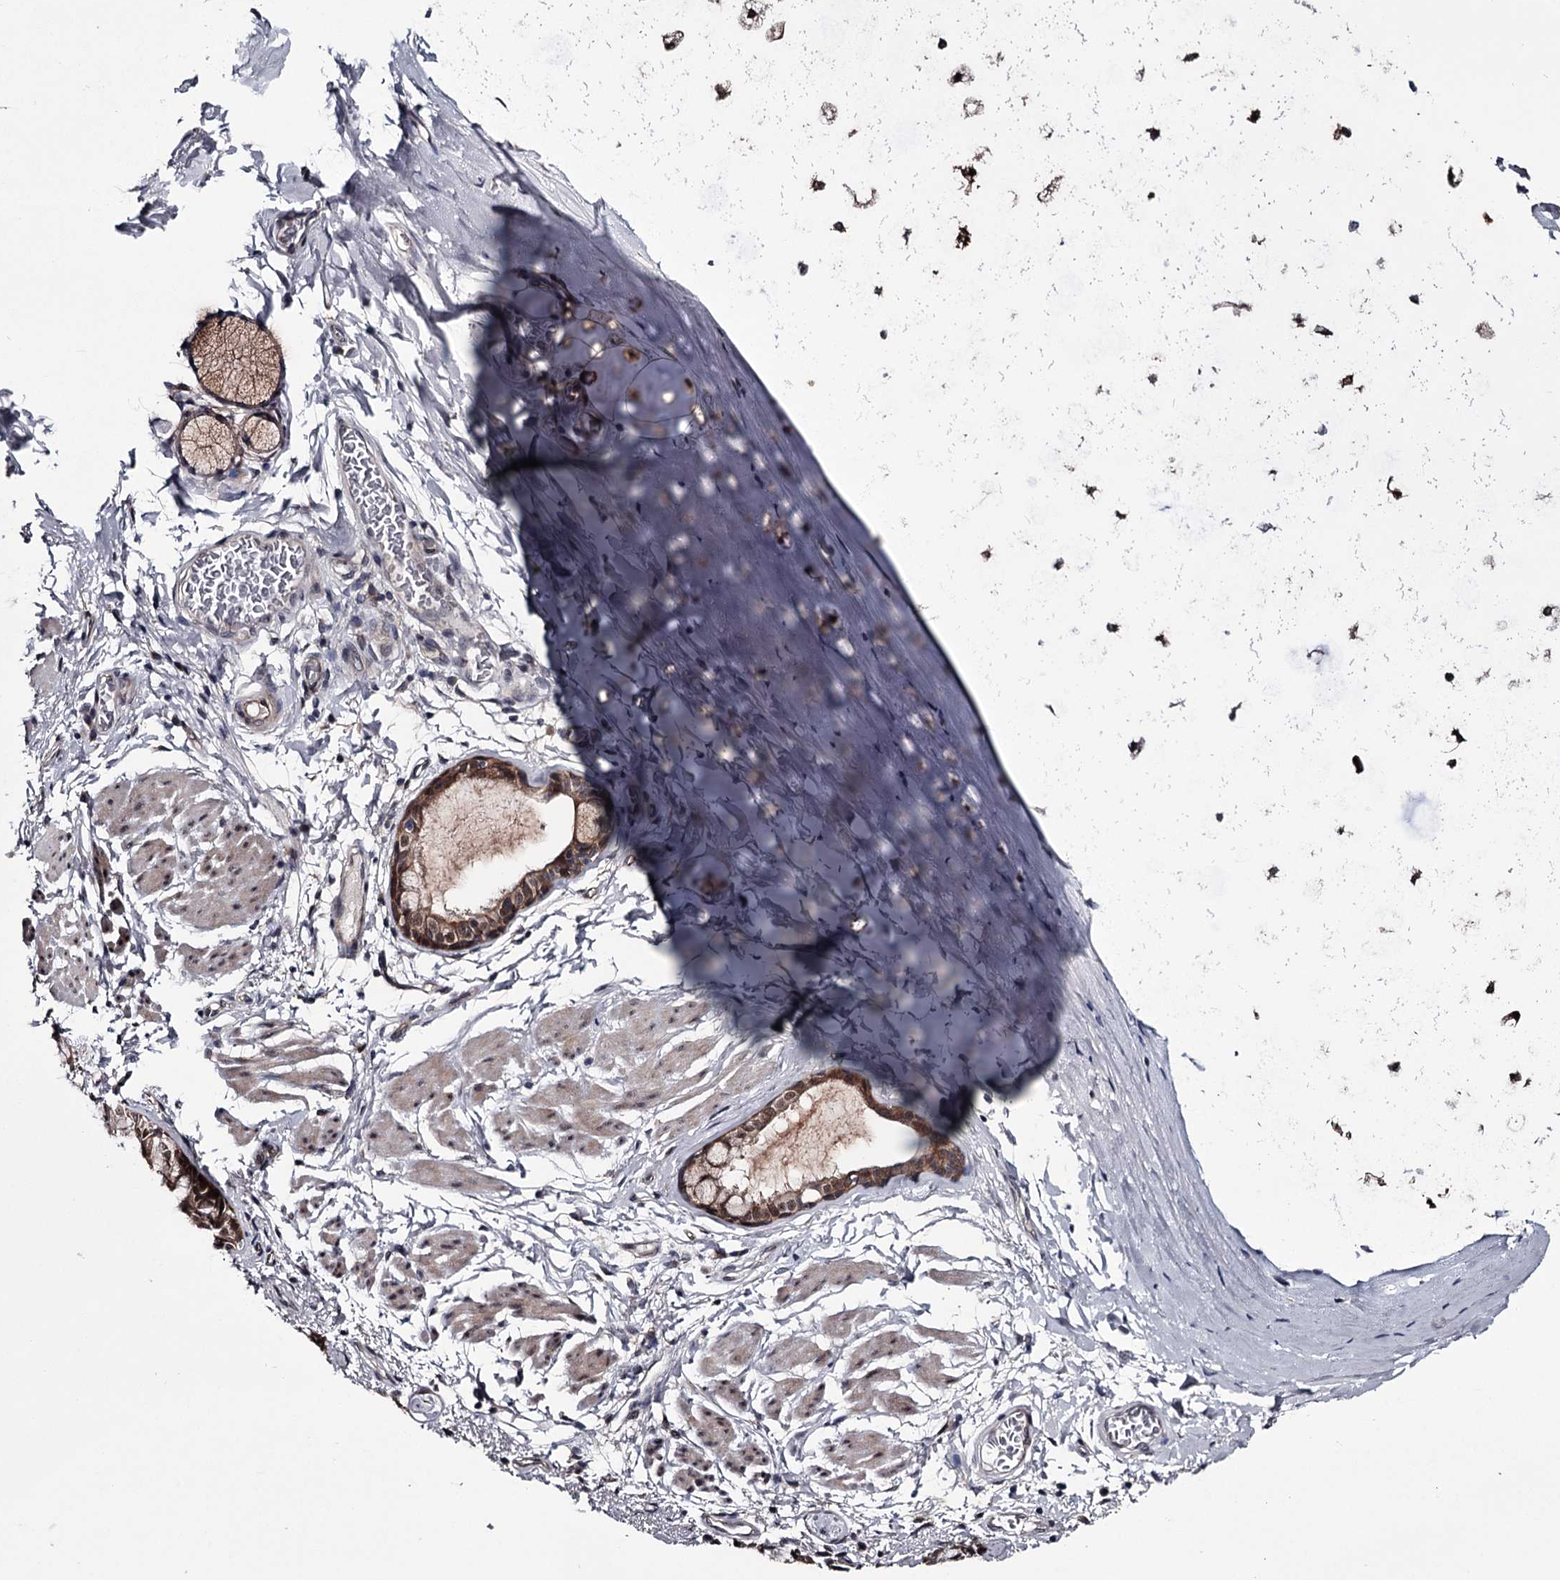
{"staining": {"intensity": "moderate", "quantity": ">75%", "location": "cytoplasmic/membranous"}, "tissue": "bronchus", "cell_type": "Respiratory epithelial cells", "image_type": "normal", "snomed": [{"axis": "morphology", "description": "Normal tissue, NOS"}, {"axis": "topography", "description": "Cartilage tissue"}, {"axis": "topography", "description": "Bronchus"}], "caption": "Immunohistochemistry (IHC) staining of normal bronchus, which reveals medium levels of moderate cytoplasmic/membranous positivity in approximately >75% of respiratory epithelial cells indicating moderate cytoplasmic/membranous protein expression. The staining was performed using DAB (3,3'-diaminobenzidine) (brown) for protein detection and nuclei were counterstained in hematoxylin (blue).", "gene": "PRPF40B", "patient": {"sex": "female", "age": 36}}